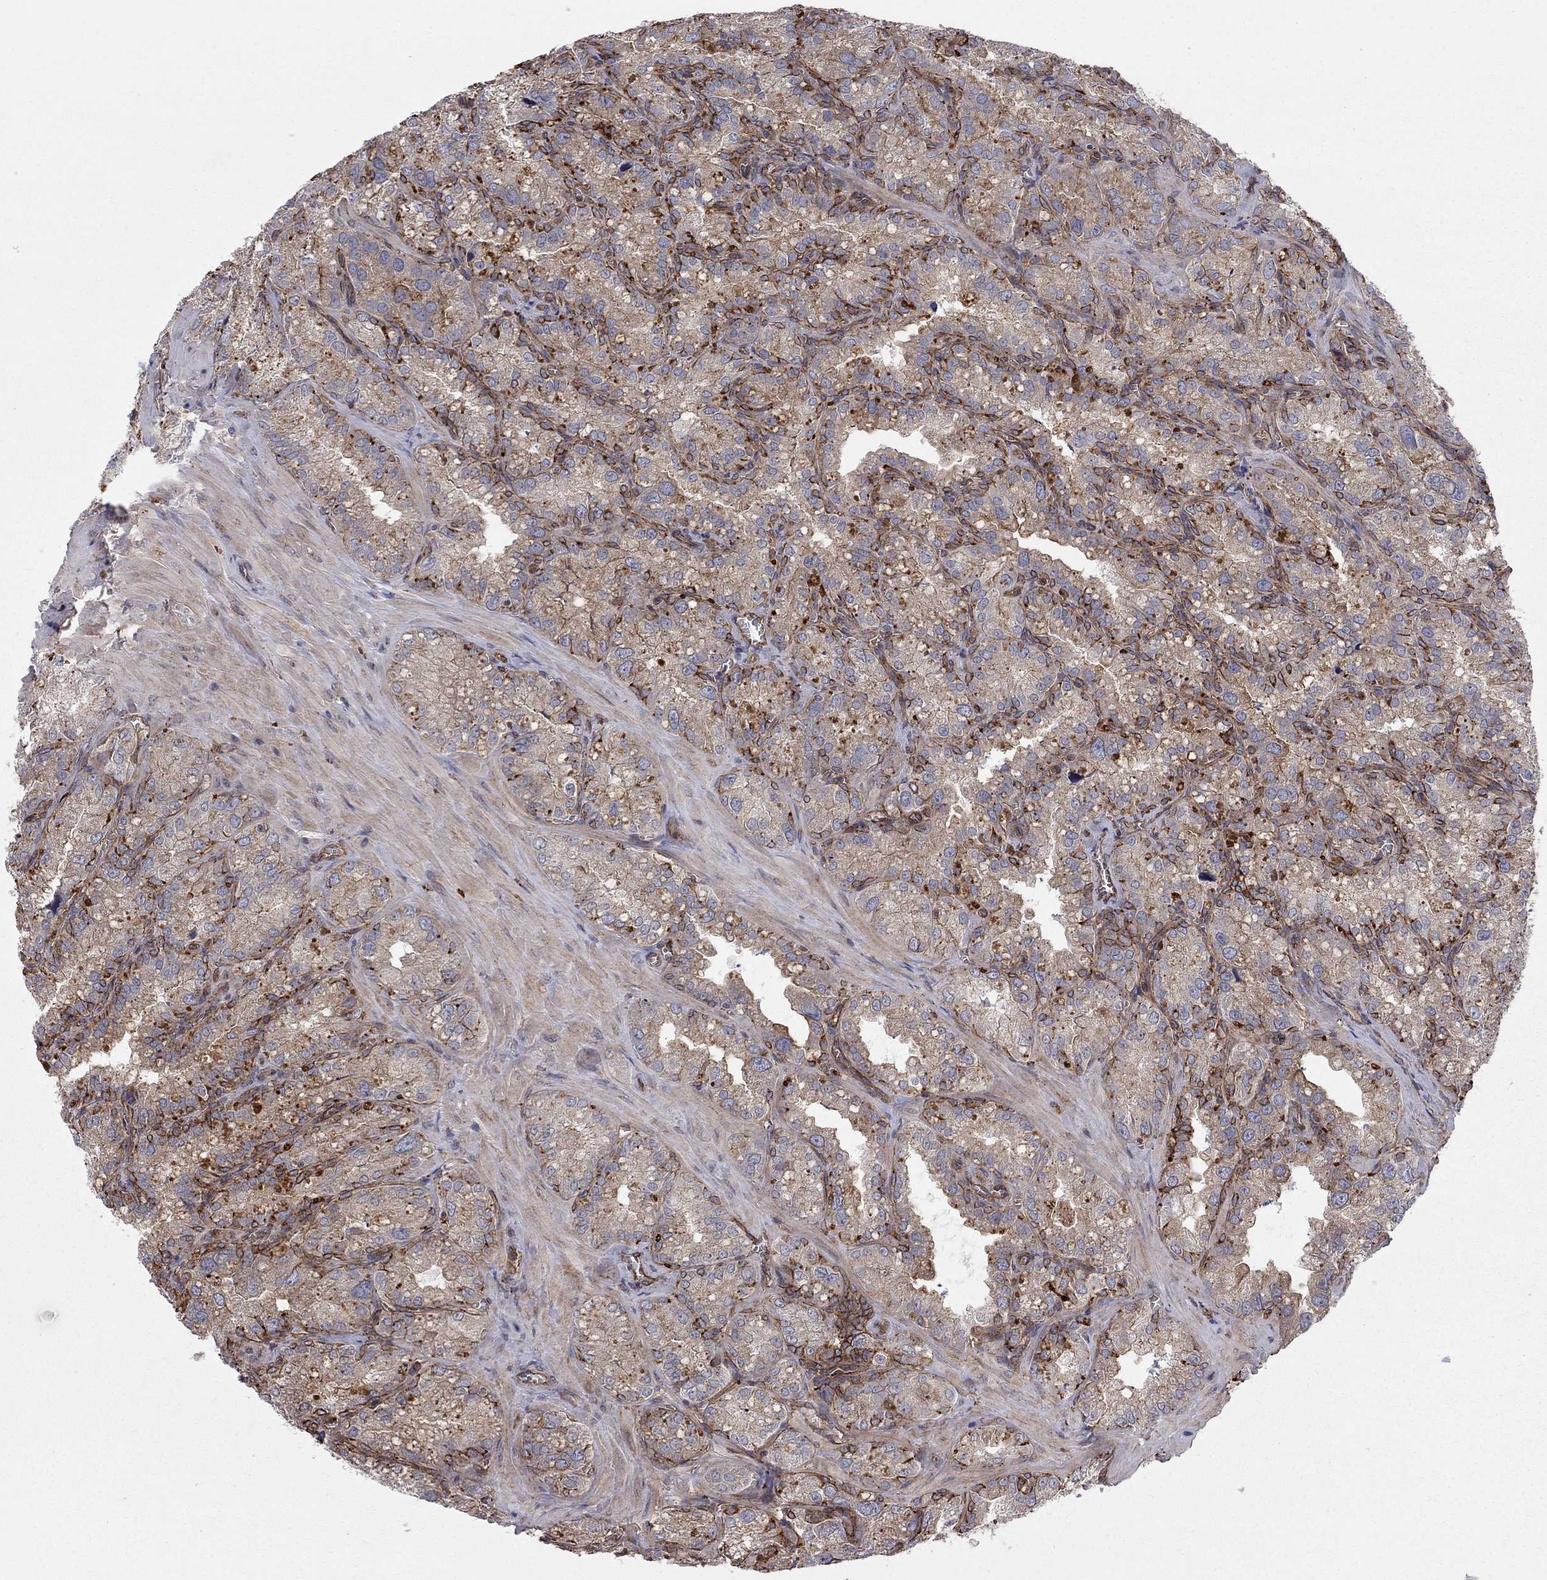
{"staining": {"intensity": "moderate", "quantity": "25%-75%", "location": "cytoplasmic/membranous"}, "tissue": "seminal vesicle", "cell_type": "Glandular cells", "image_type": "normal", "snomed": [{"axis": "morphology", "description": "Normal tissue, NOS"}, {"axis": "topography", "description": "Seminal veicle"}], "caption": "Immunohistochemical staining of normal seminal vesicle reveals 25%-75% levels of moderate cytoplasmic/membranous protein positivity in approximately 25%-75% of glandular cells. (DAB (3,3'-diaminobenzidine) IHC with brightfield microscopy, high magnification).", "gene": "RASEF", "patient": {"sex": "male", "age": 57}}